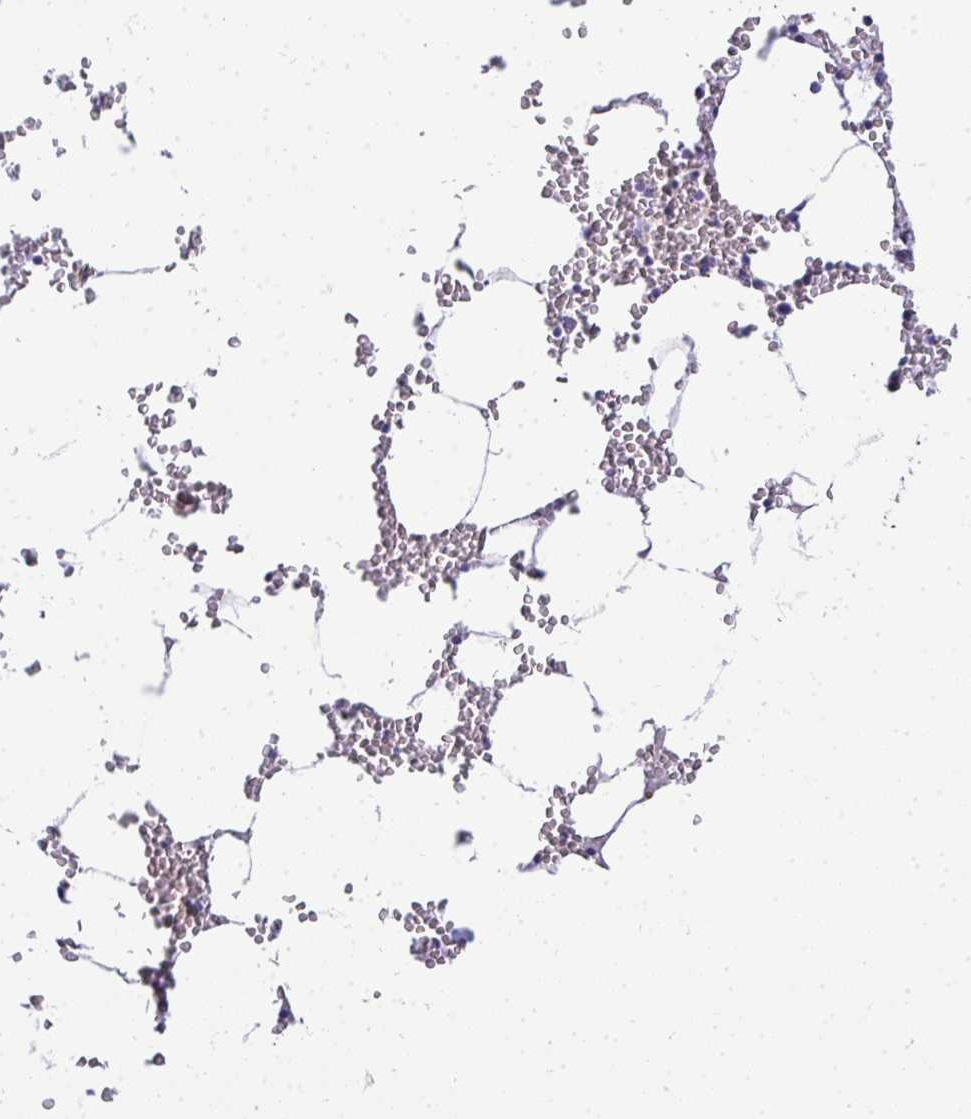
{"staining": {"intensity": "negative", "quantity": "none", "location": "none"}, "tissue": "bone marrow", "cell_type": "Hematopoietic cells", "image_type": "normal", "snomed": [{"axis": "morphology", "description": "Normal tissue, NOS"}, {"axis": "topography", "description": "Bone marrow"}], "caption": "Bone marrow stained for a protein using immunohistochemistry (IHC) displays no expression hematopoietic cells.", "gene": "AK5", "patient": {"sex": "male", "age": 54}}